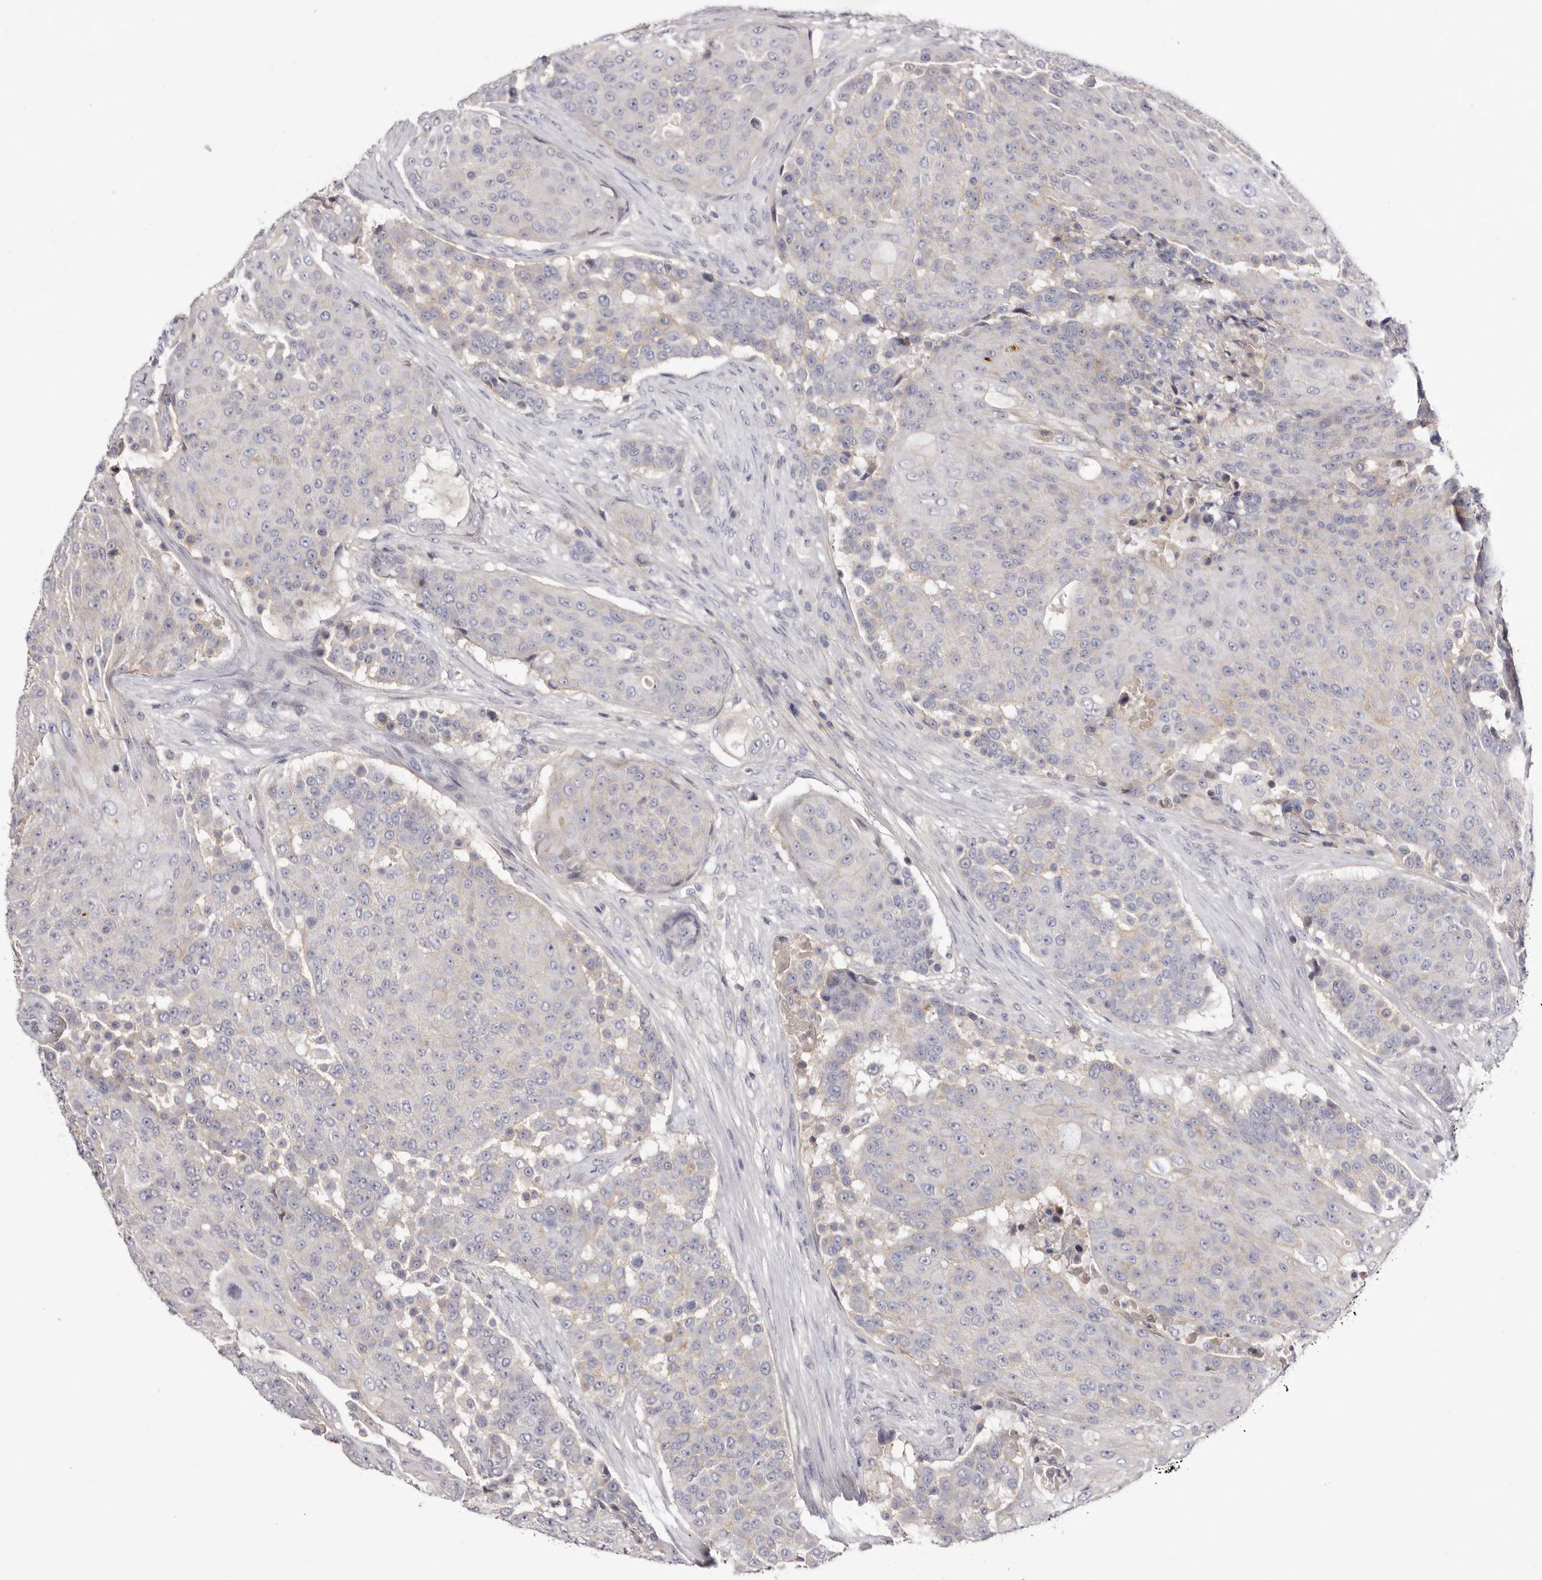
{"staining": {"intensity": "weak", "quantity": "<25%", "location": "cytoplasmic/membranous"}, "tissue": "urothelial cancer", "cell_type": "Tumor cells", "image_type": "cancer", "snomed": [{"axis": "morphology", "description": "Urothelial carcinoma, High grade"}, {"axis": "topography", "description": "Urinary bladder"}], "caption": "Immunohistochemical staining of urothelial cancer shows no significant expression in tumor cells.", "gene": "S1PR5", "patient": {"sex": "female", "age": 63}}